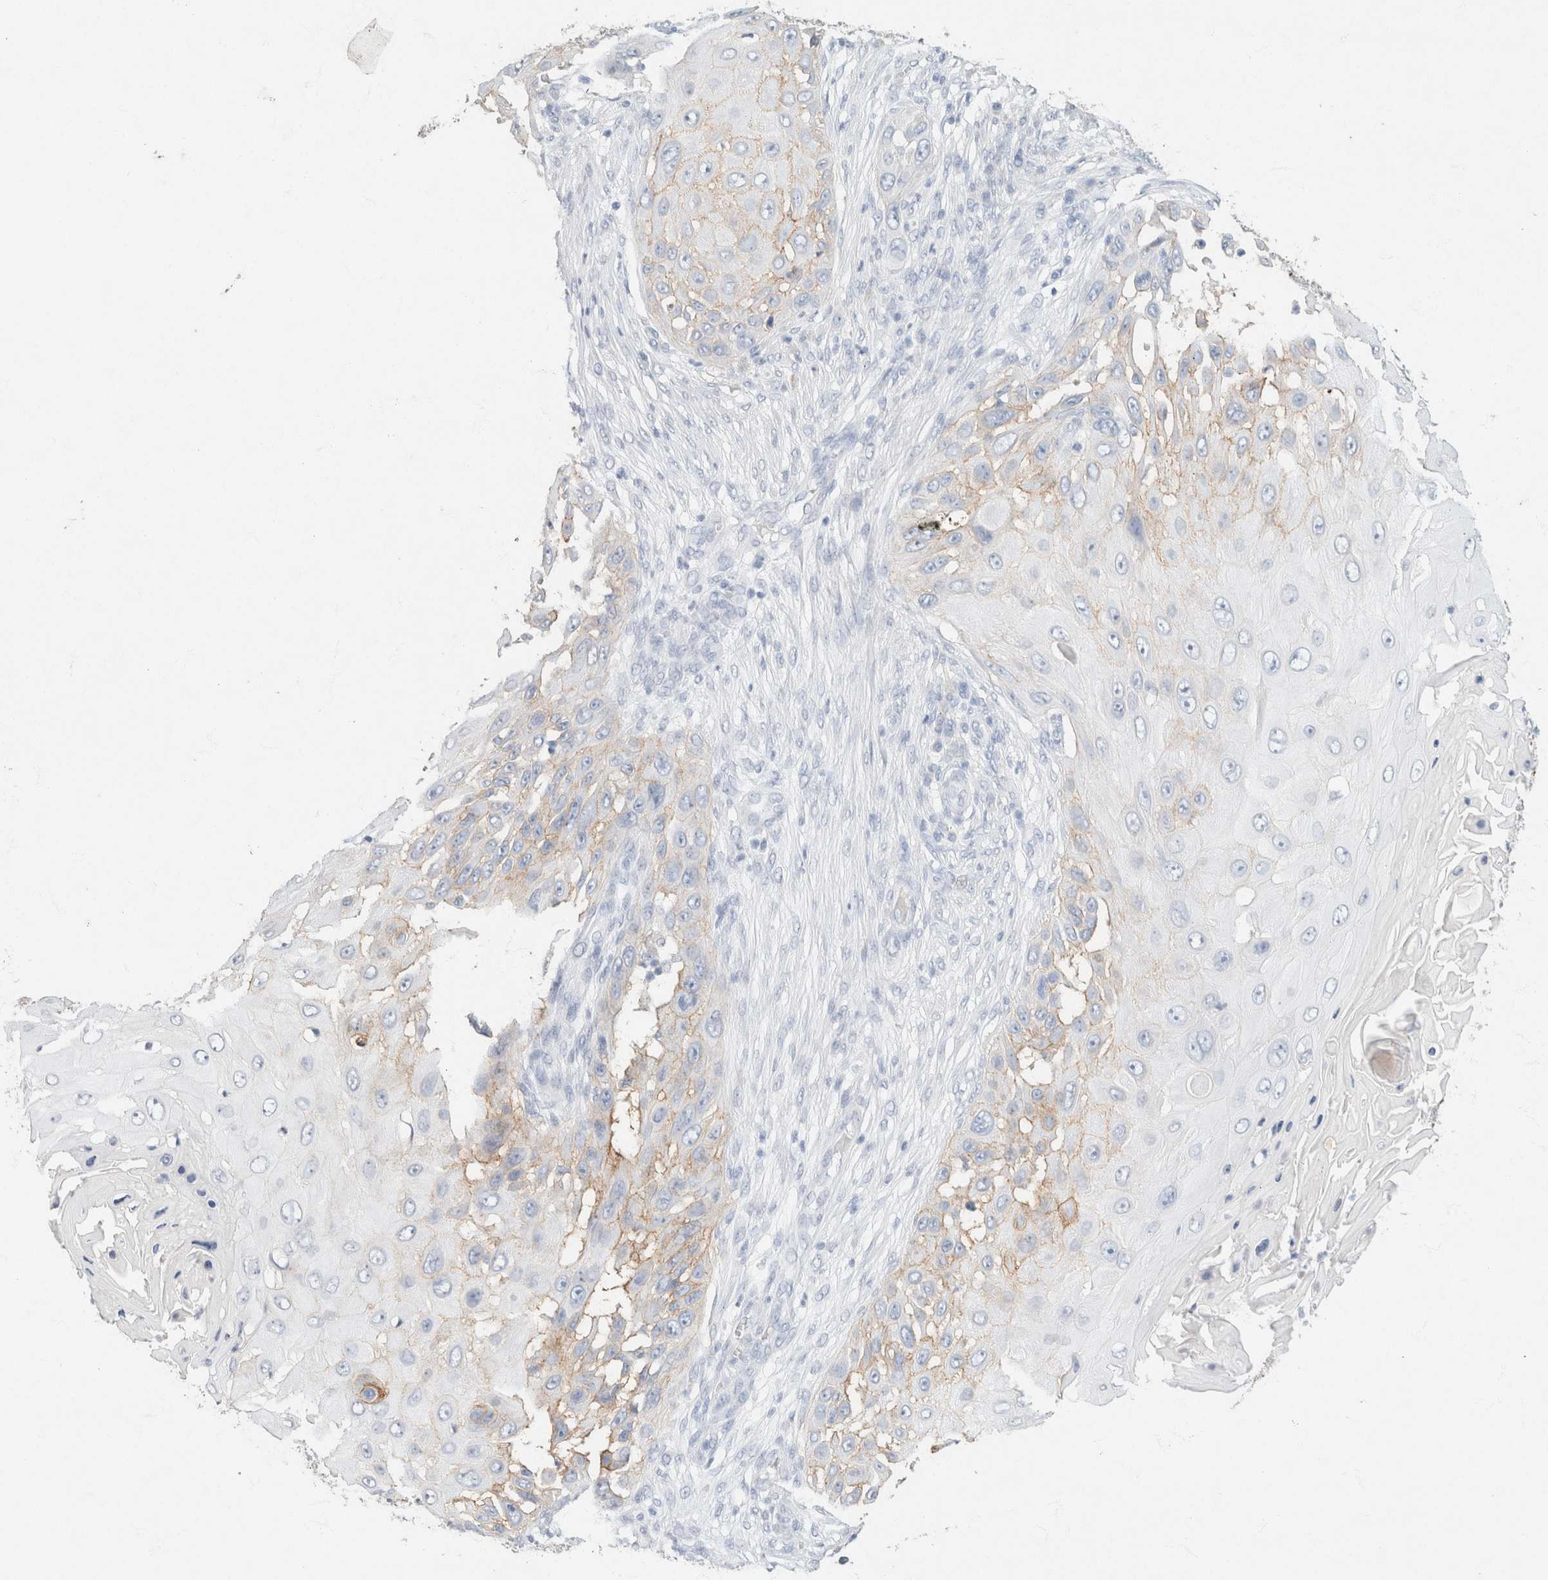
{"staining": {"intensity": "weak", "quantity": "<25%", "location": "cytoplasmic/membranous"}, "tissue": "skin cancer", "cell_type": "Tumor cells", "image_type": "cancer", "snomed": [{"axis": "morphology", "description": "Squamous cell carcinoma, NOS"}, {"axis": "topography", "description": "Skin"}], "caption": "High magnification brightfield microscopy of skin cancer (squamous cell carcinoma) stained with DAB (3,3'-diaminobenzidine) (brown) and counterstained with hematoxylin (blue): tumor cells show no significant positivity. Nuclei are stained in blue.", "gene": "CA12", "patient": {"sex": "female", "age": 44}}